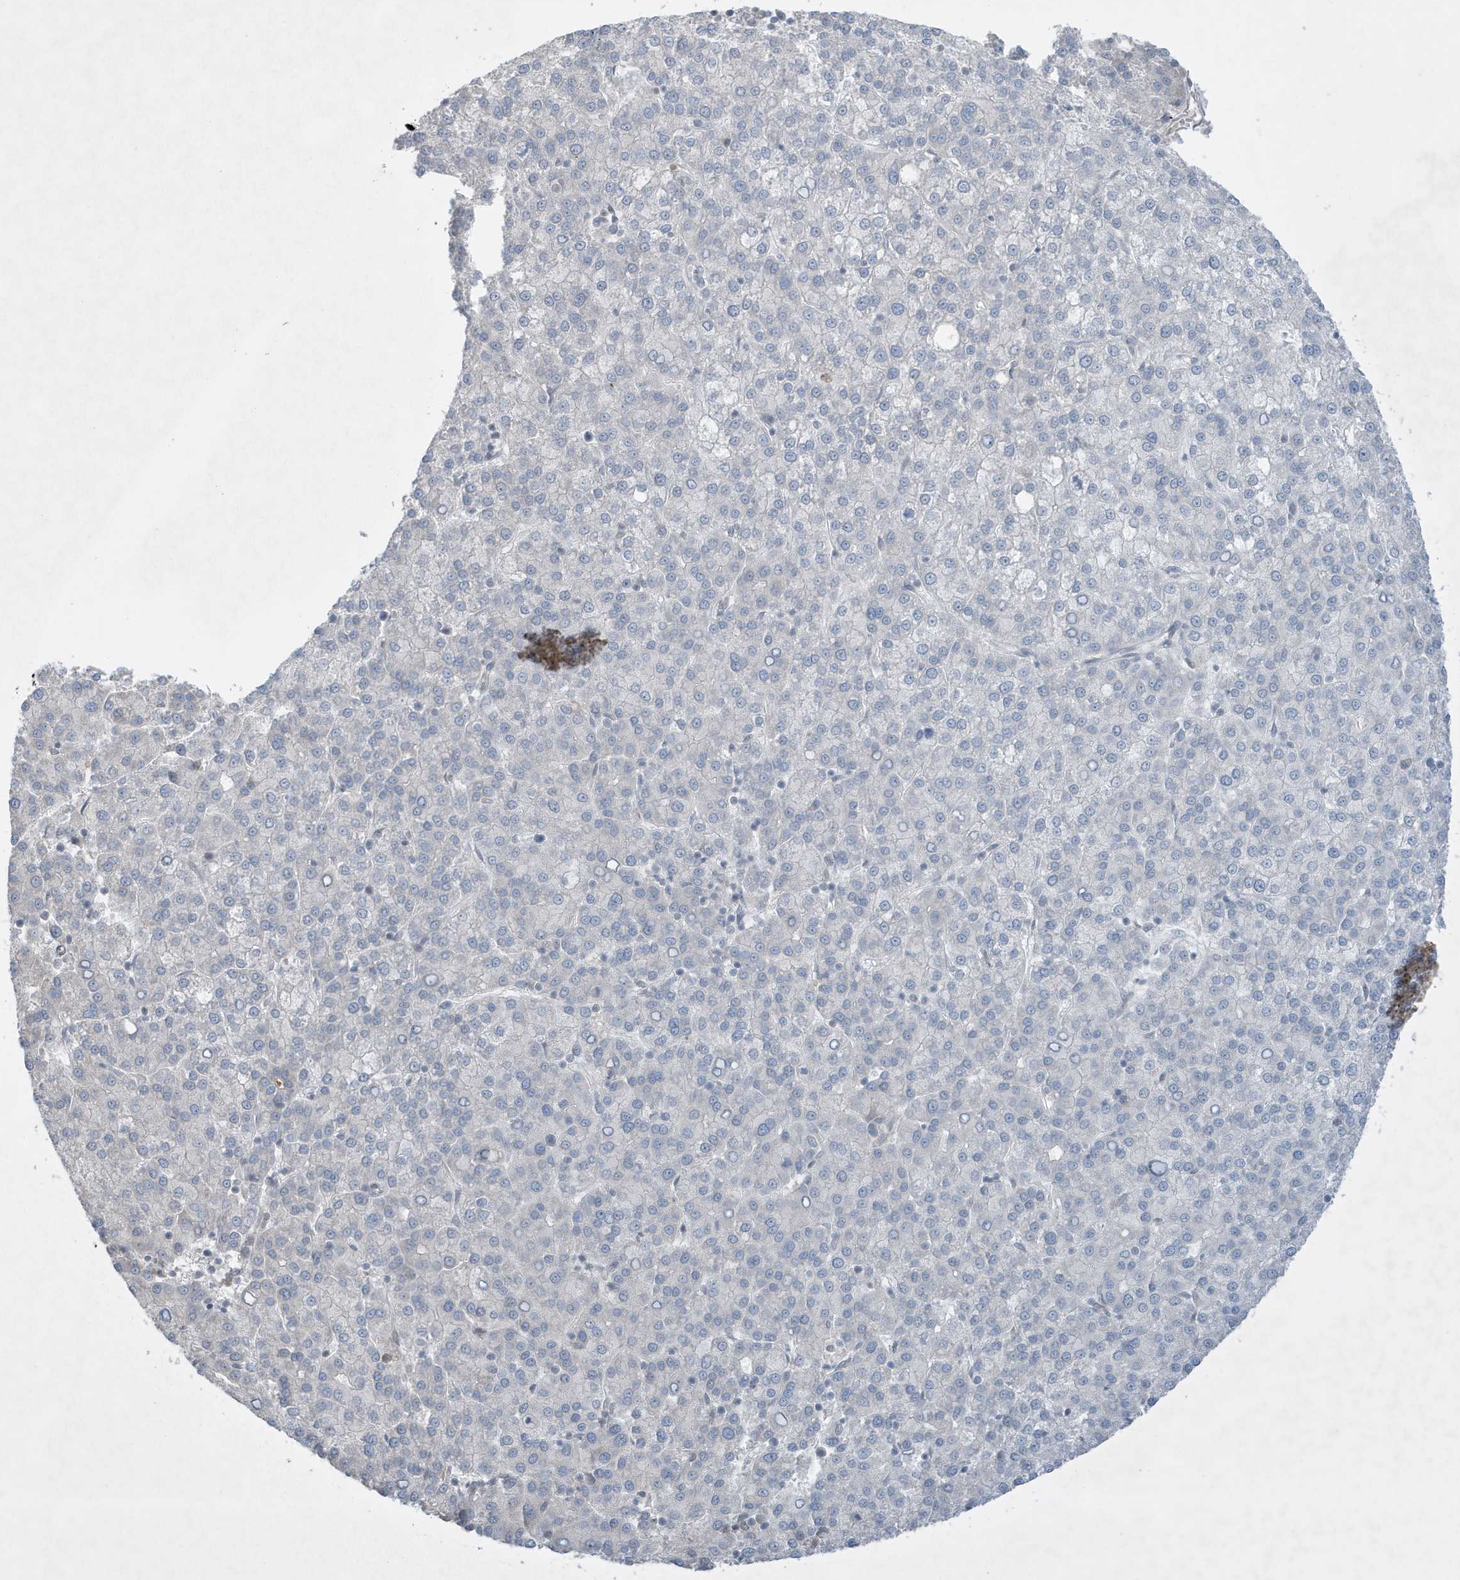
{"staining": {"intensity": "negative", "quantity": "none", "location": "none"}, "tissue": "liver cancer", "cell_type": "Tumor cells", "image_type": "cancer", "snomed": [{"axis": "morphology", "description": "Carcinoma, Hepatocellular, NOS"}, {"axis": "topography", "description": "Liver"}], "caption": "High power microscopy photomicrograph of an immunohistochemistry image of liver hepatocellular carcinoma, revealing no significant positivity in tumor cells.", "gene": "FNDC1", "patient": {"sex": "female", "age": 58}}